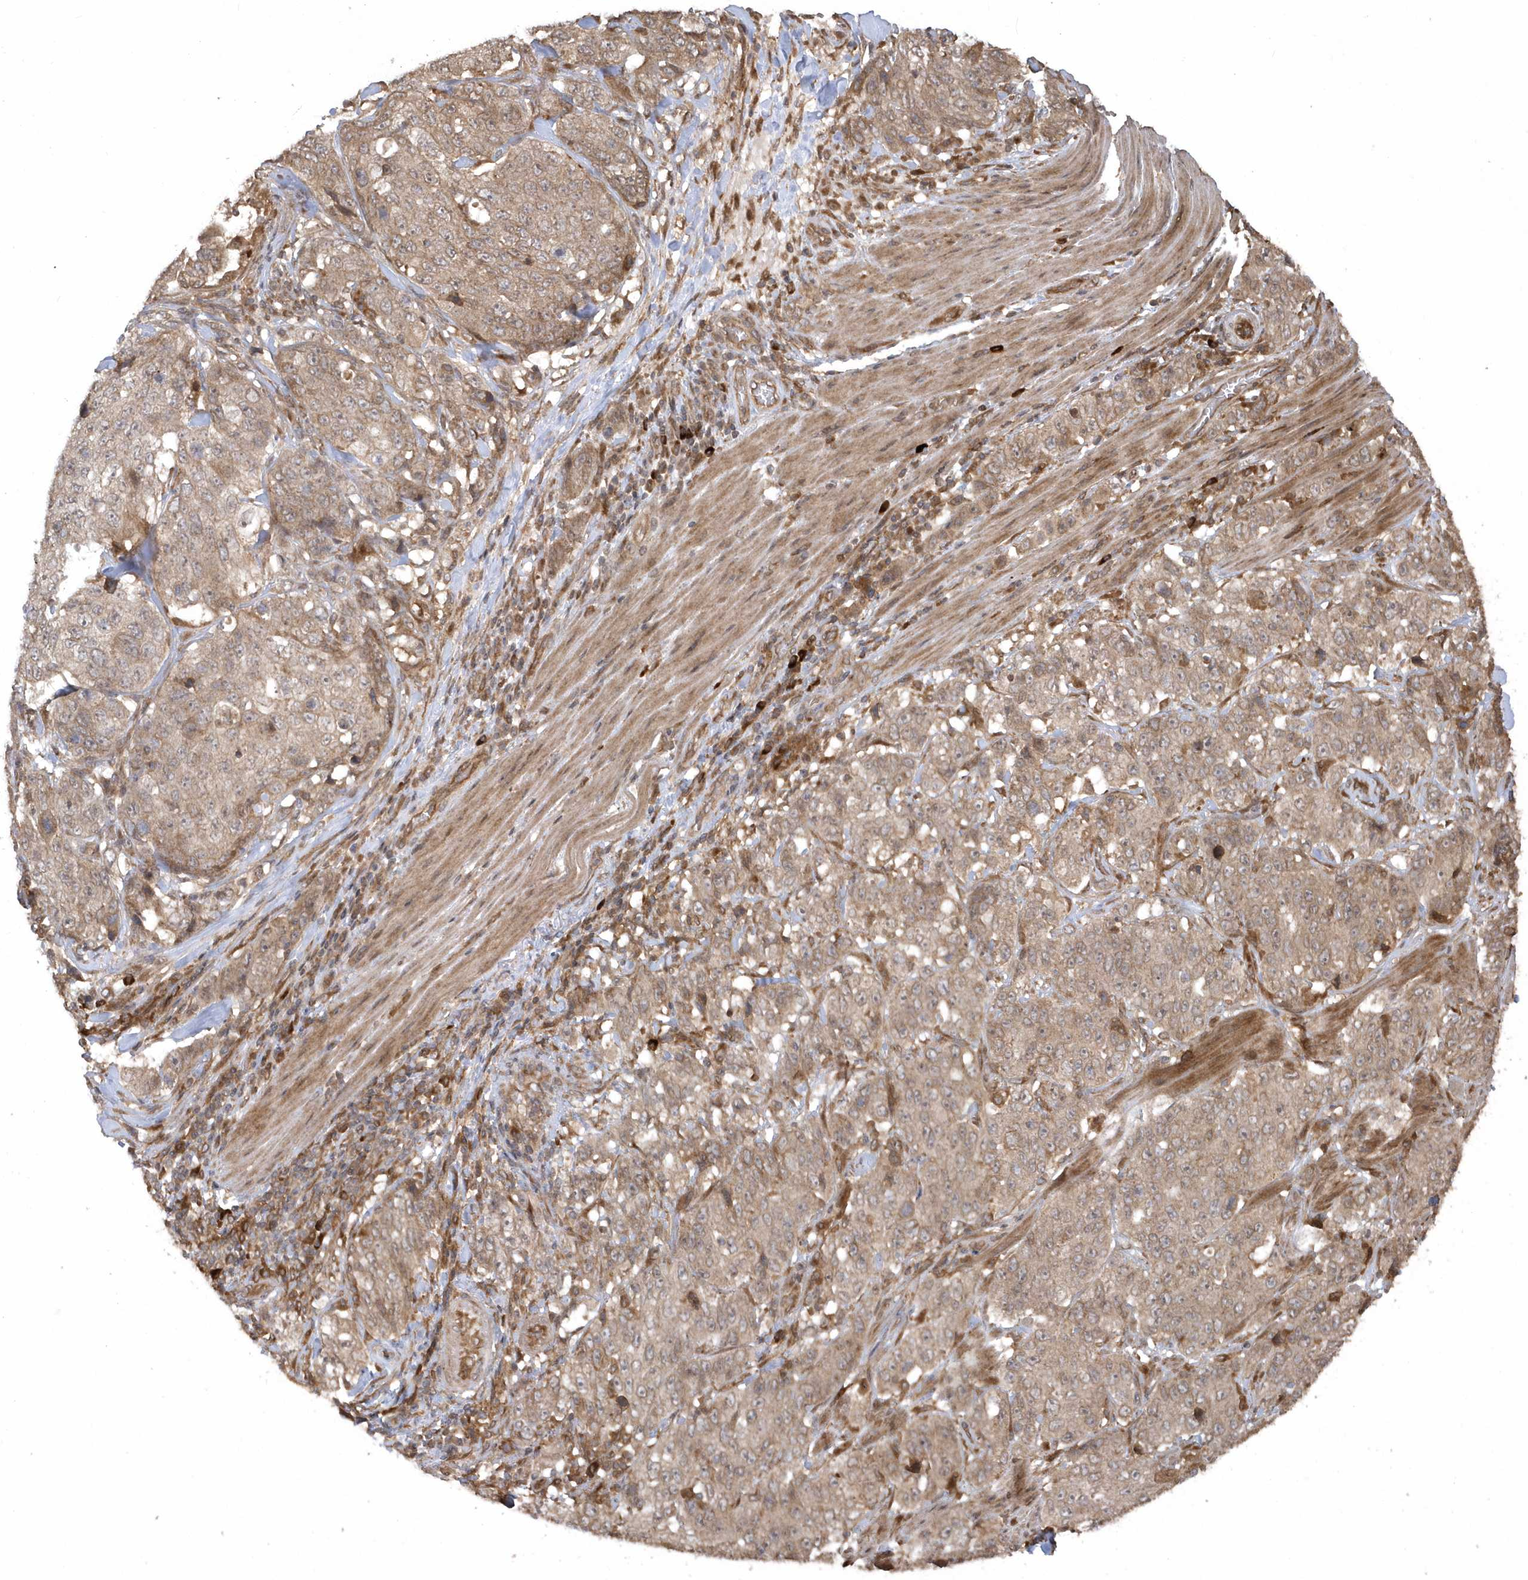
{"staining": {"intensity": "weak", "quantity": ">75%", "location": "cytoplasmic/membranous"}, "tissue": "stomach cancer", "cell_type": "Tumor cells", "image_type": "cancer", "snomed": [{"axis": "morphology", "description": "Adenocarcinoma, NOS"}, {"axis": "topography", "description": "Stomach"}], "caption": "Protein staining by IHC displays weak cytoplasmic/membranous expression in approximately >75% of tumor cells in adenocarcinoma (stomach).", "gene": "HERPUD1", "patient": {"sex": "male", "age": 48}}